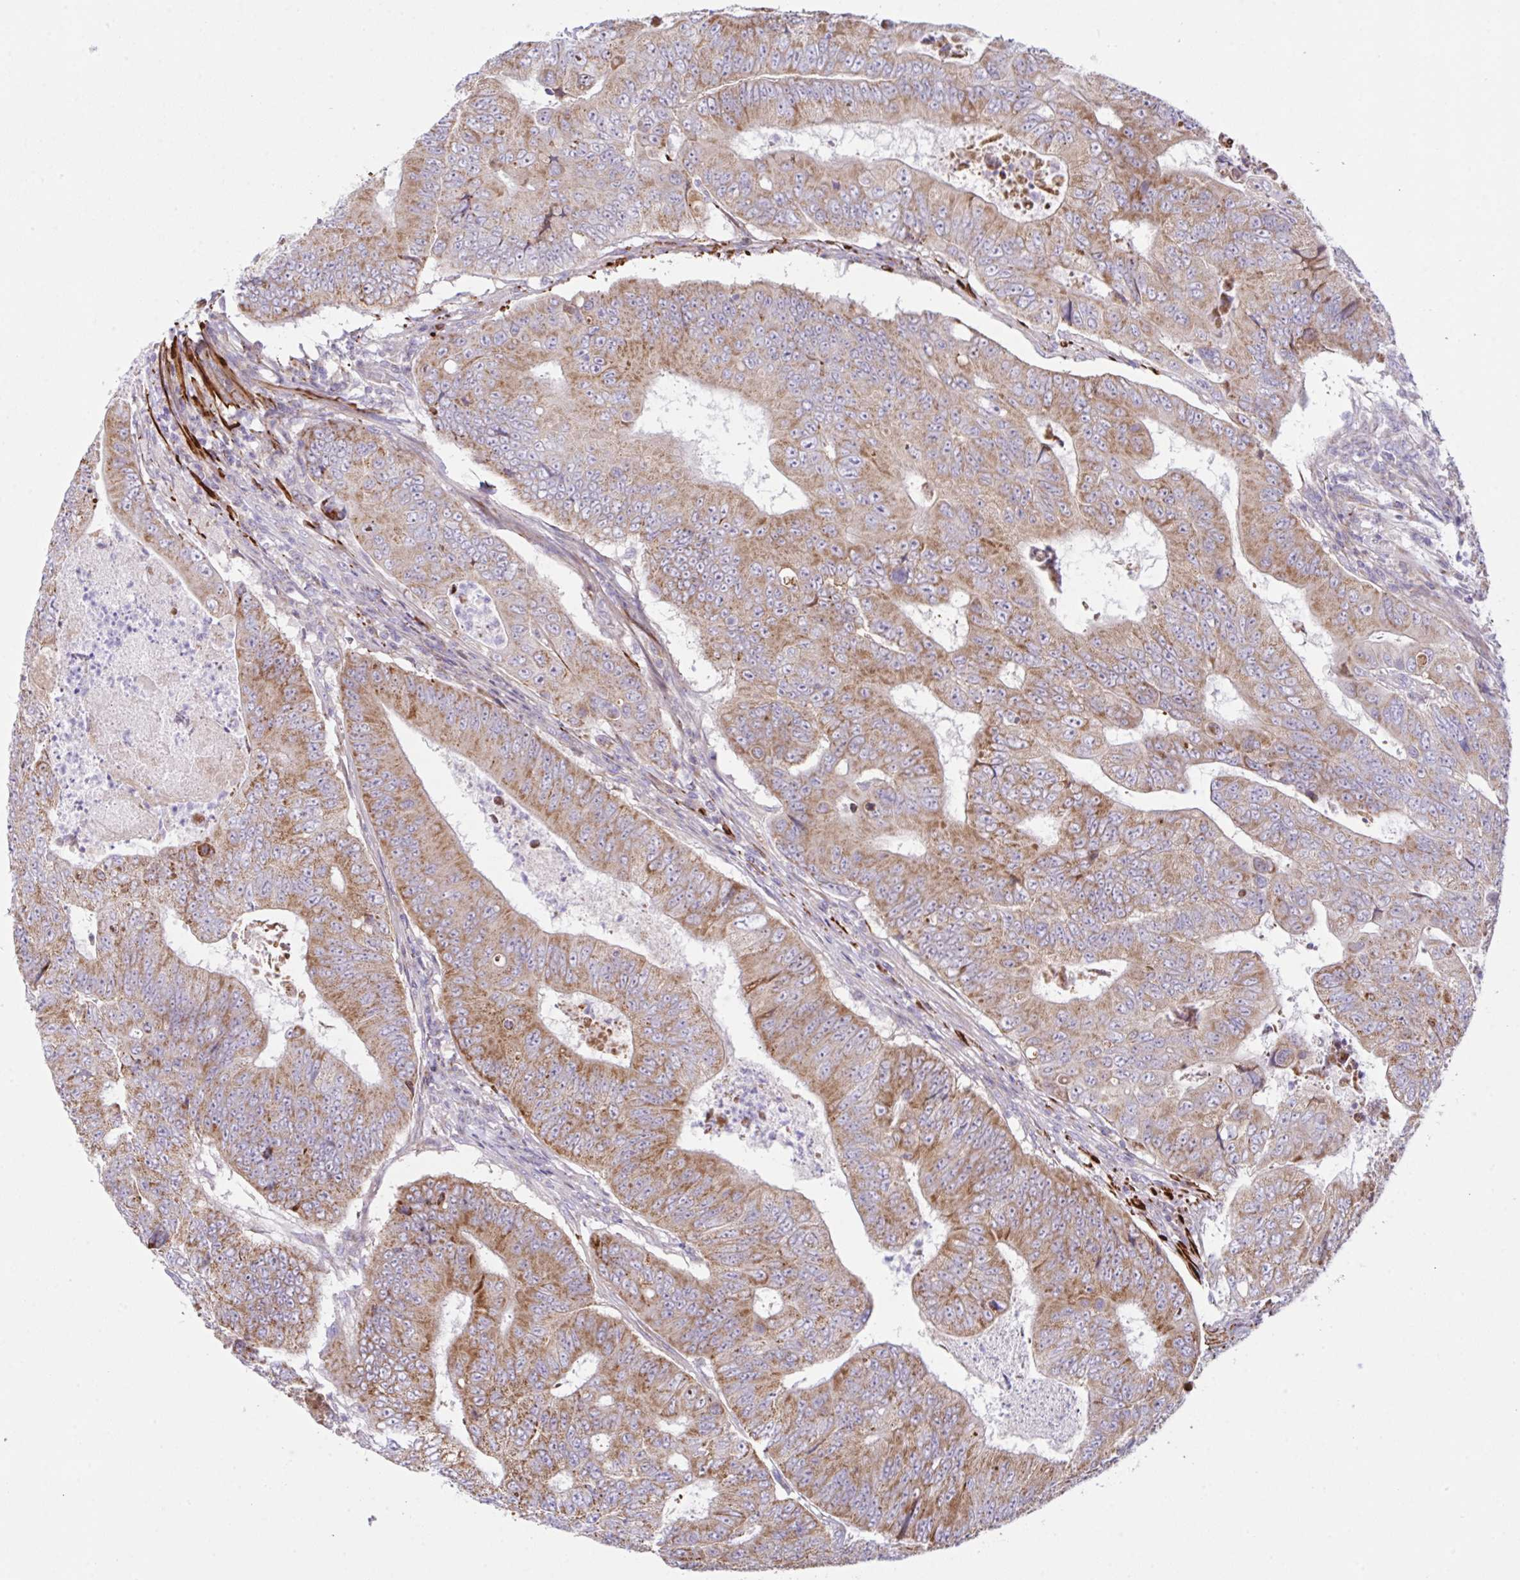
{"staining": {"intensity": "moderate", "quantity": ">75%", "location": "cytoplasmic/membranous"}, "tissue": "colorectal cancer", "cell_type": "Tumor cells", "image_type": "cancer", "snomed": [{"axis": "morphology", "description": "Adenocarcinoma, NOS"}, {"axis": "topography", "description": "Colon"}], "caption": "An immunohistochemistry image of tumor tissue is shown. Protein staining in brown shows moderate cytoplasmic/membranous positivity in colorectal adenocarcinoma within tumor cells. (DAB IHC with brightfield microscopy, high magnification).", "gene": "CHDH", "patient": {"sex": "female", "age": 48}}